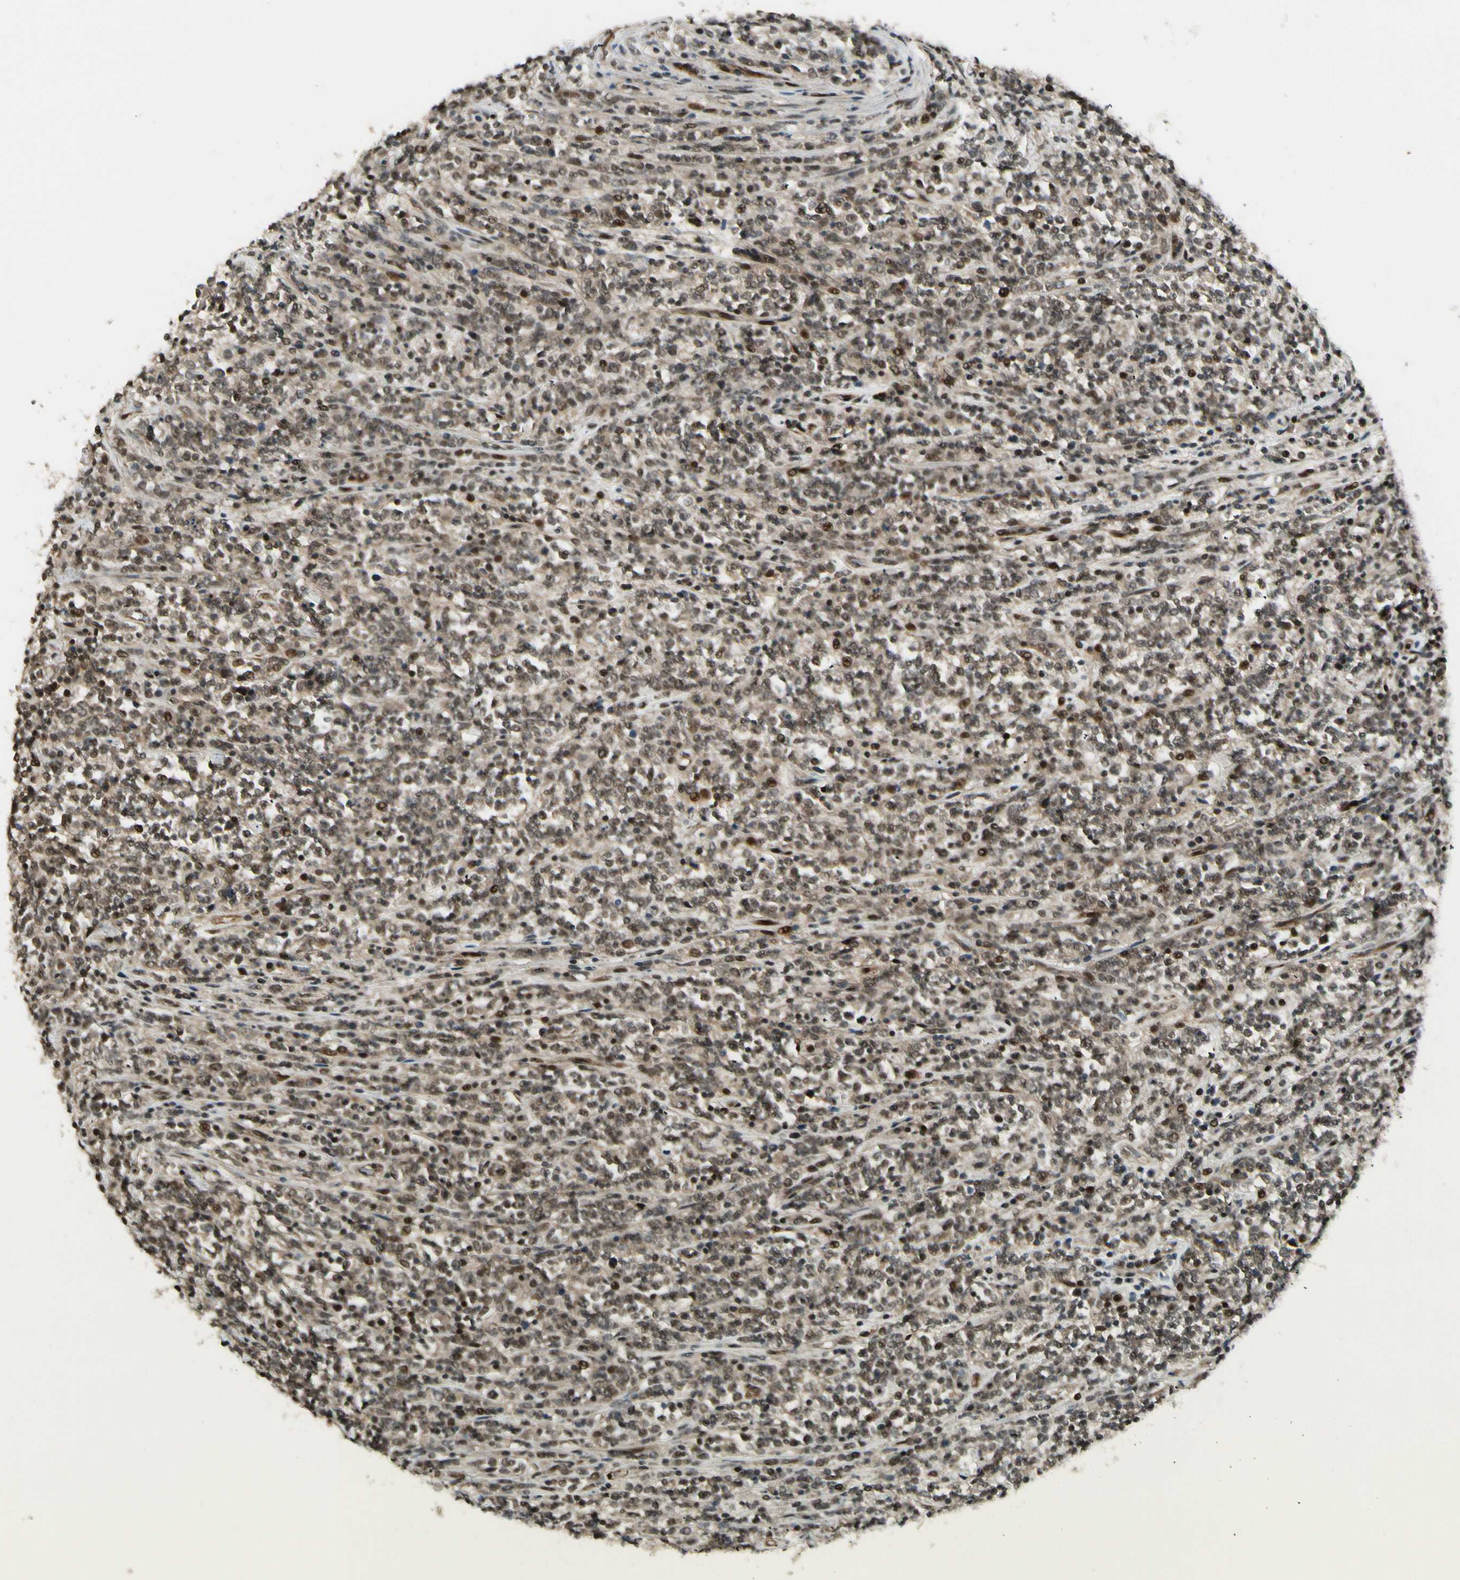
{"staining": {"intensity": "moderate", "quantity": "25%-75%", "location": "nuclear"}, "tissue": "lymphoma", "cell_type": "Tumor cells", "image_type": "cancer", "snomed": [{"axis": "morphology", "description": "Malignant lymphoma, non-Hodgkin's type, High grade"}, {"axis": "topography", "description": "Soft tissue"}], "caption": "Immunohistochemical staining of malignant lymphoma, non-Hodgkin's type (high-grade) reveals moderate nuclear protein positivity in approximately 25%-75% of tumor cells.", "gene": "CDK11A", "patient": {"sex": "male", "age": 18}}